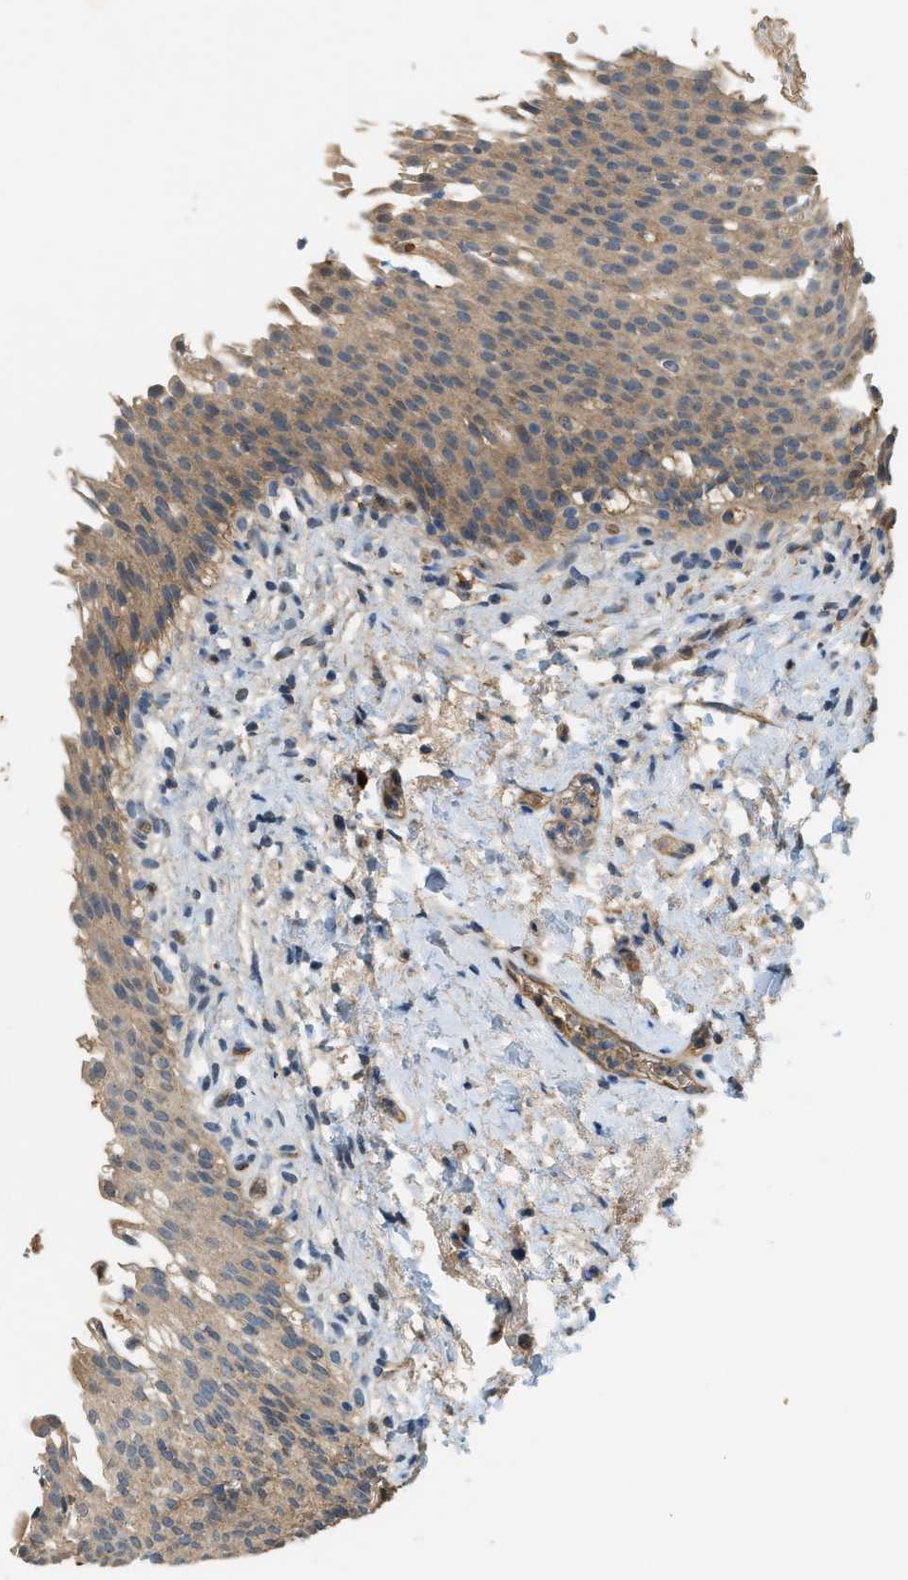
{"staining": {"intensity": "weak", "quantity": ">75%", "location": "cytoplasmic/membranous"}, "tissue": "urinary bladder", "cell_type": "Urothelial cells", "image_type": "normal", "snomed": [{"axis": "morphology", "description": "Normal tissue, NOS"}, {"axis": "topography", "description": "Urinary bladder"}], "caption": "Immunohistochemical staining of unremarkable urinary bladder reveals low levels of weak cytoplasmic/membranous positivity in about >75% of urothelial cells. Immunohistochemistry (ihc) stains the protein of interest in brown and the nuclei are stained blue.", "gene": "CFLAR", "patient": {"sex": "female", "age": 60}}